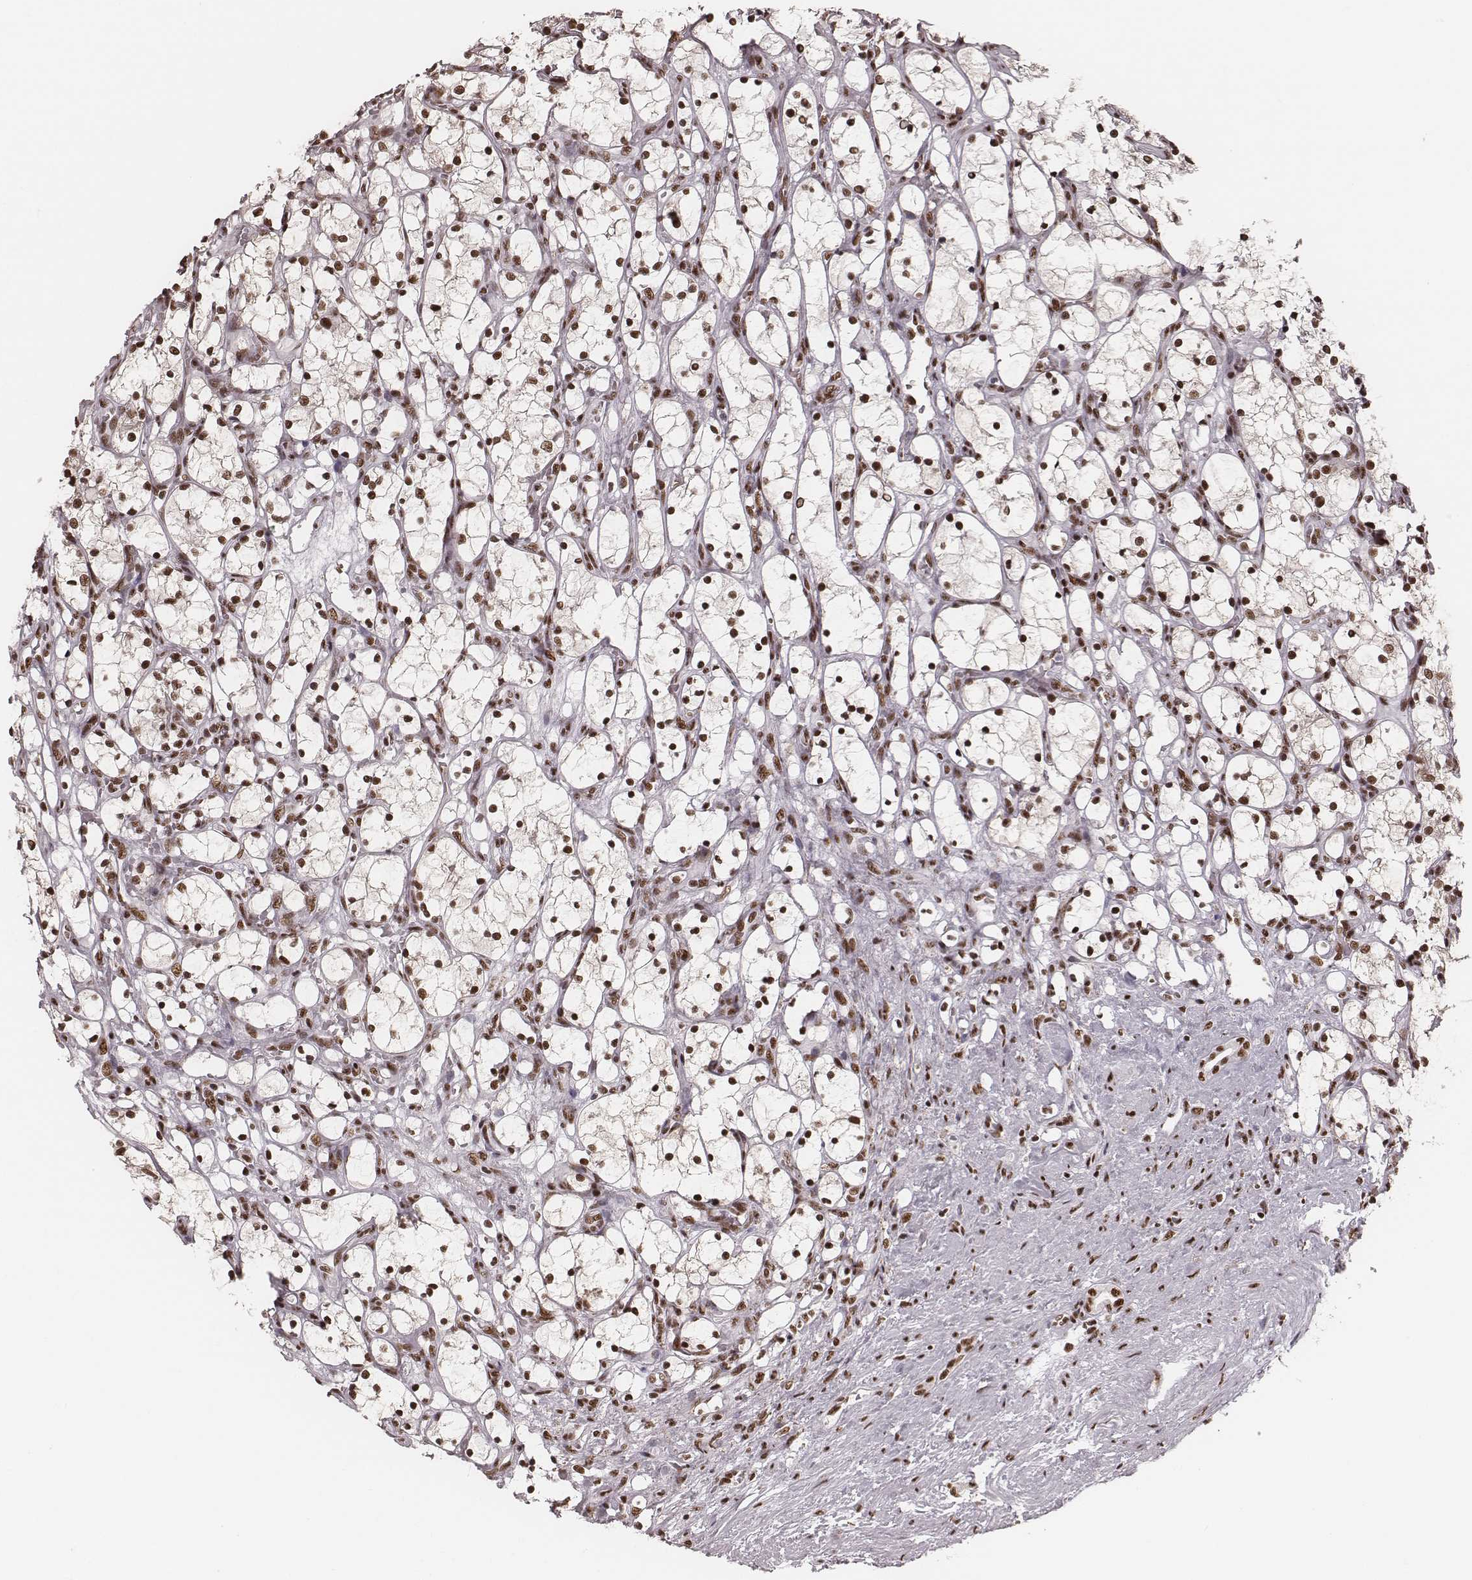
{"staining": {"intensity": "strong", "quantity": ">75%", "location": "nuclear"}, "tissue": "renal cancer", "cell_type": "Tumor cells", "image_type": "cancer", "snomed": [{"axis": "morphology", "description": "Adenocarcinoma, NOS"}, {"axis": "topography", "description": "Kidney"}], "caption": "Strong nuclear expression is seen in about >75% of tumor cells in adenocarcinoma (renal). (IHC, brightfield microscopy, high magnification).", "gene": "LUC7L", "patient": {"sex": "female", "age": 69}}